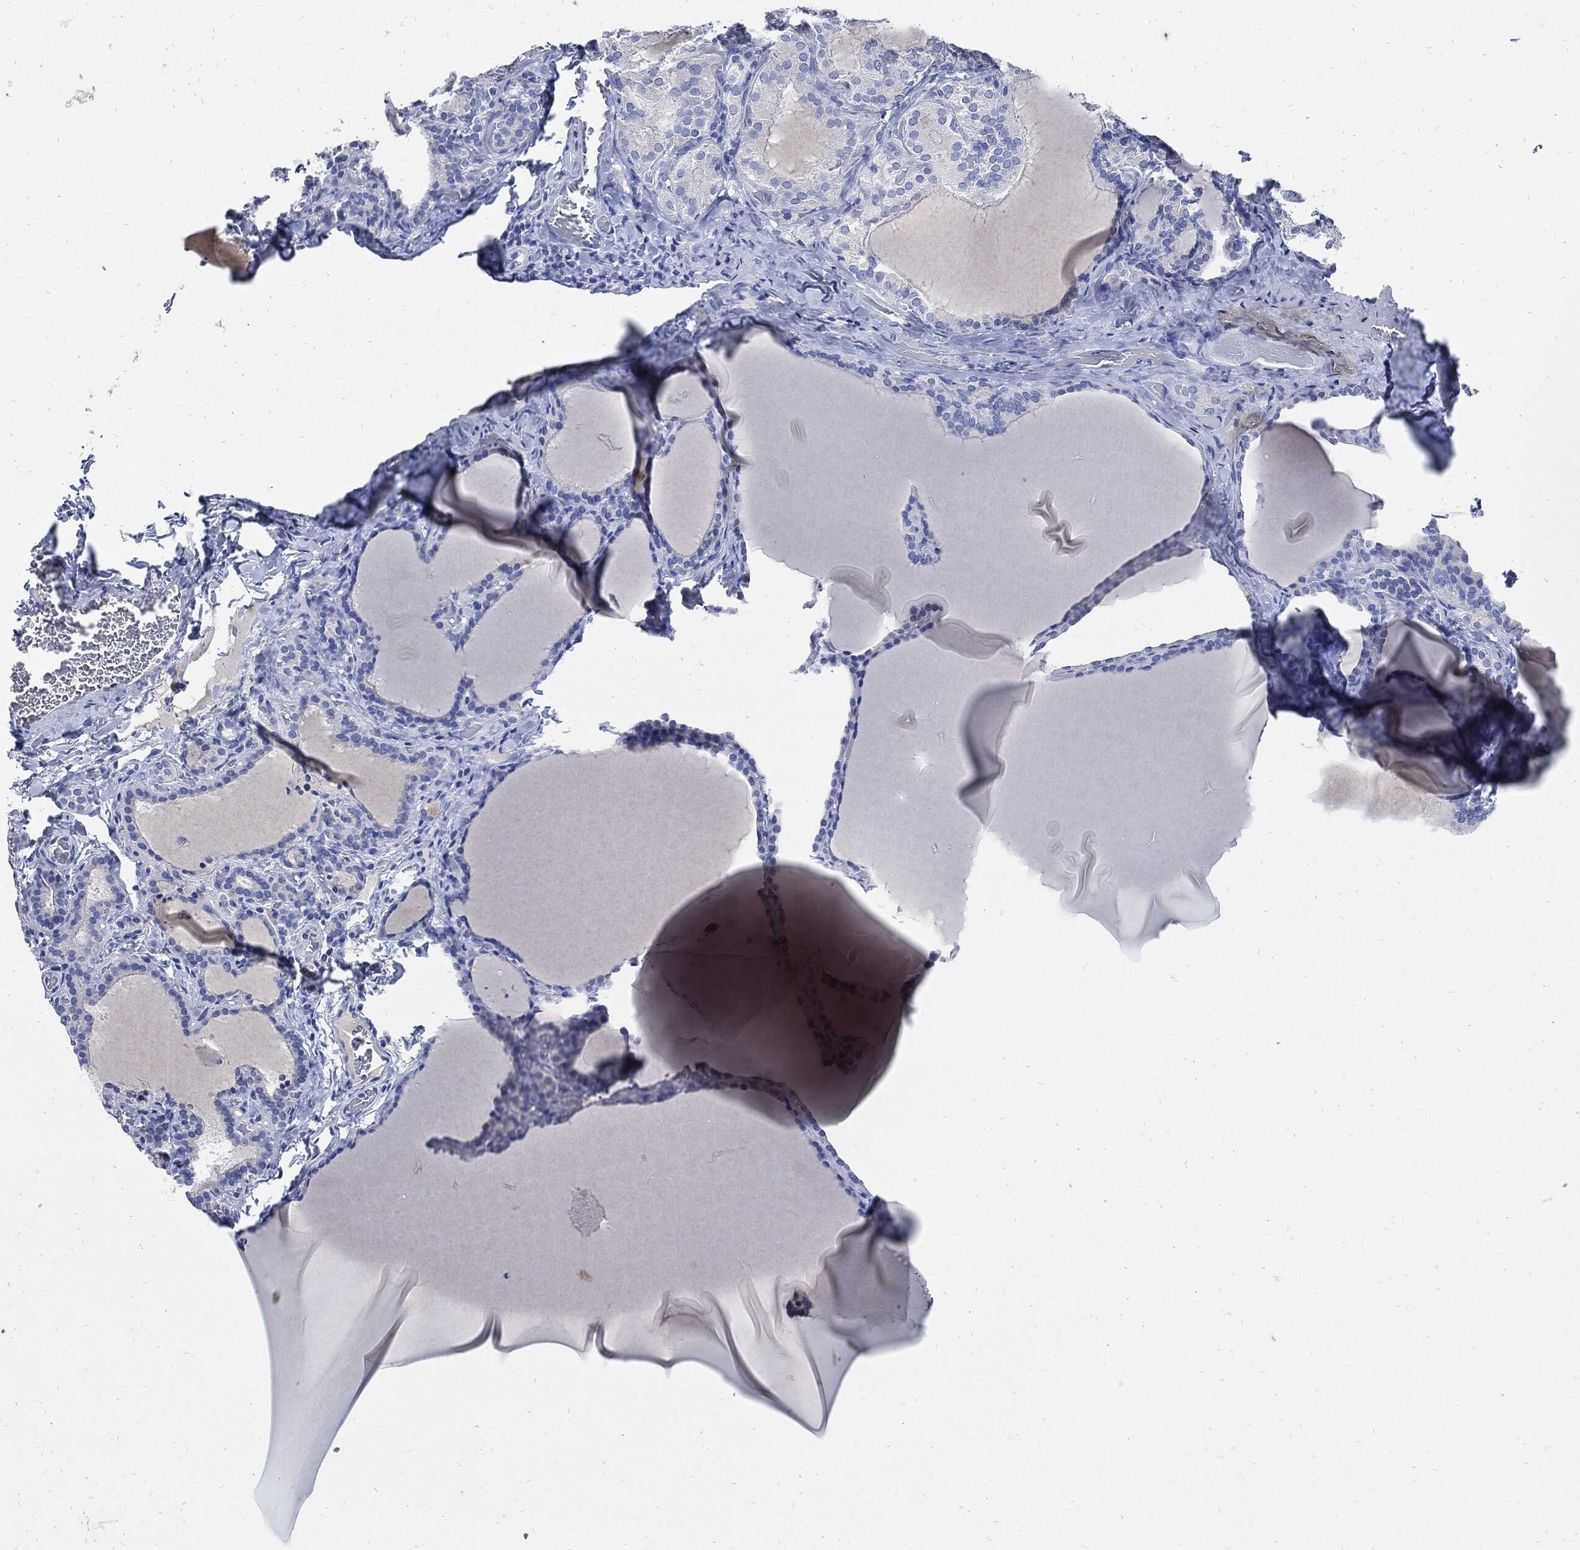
{"staining": {"intensity": "negative", "quantity": "none", "location": "none"}, "tissue": "thyroid gland", "cell_type": "Glandular cells", "image_type": "normal", "snomed": [{"axis": "morphology", "description": "Normal tissue, NOS"}, {"axis": "morphology", "description": "Hyperplasia, NOS"}, {"axis": "topography", "description": "Thyroid gland"}], "caption": "An IHC photomicrograph of unremarkable thyroid gland is shown. There is no staining in glandular cells of thyroid gland.", "gene": "CPE", "patient": {"sex": "female", "age": 27}}